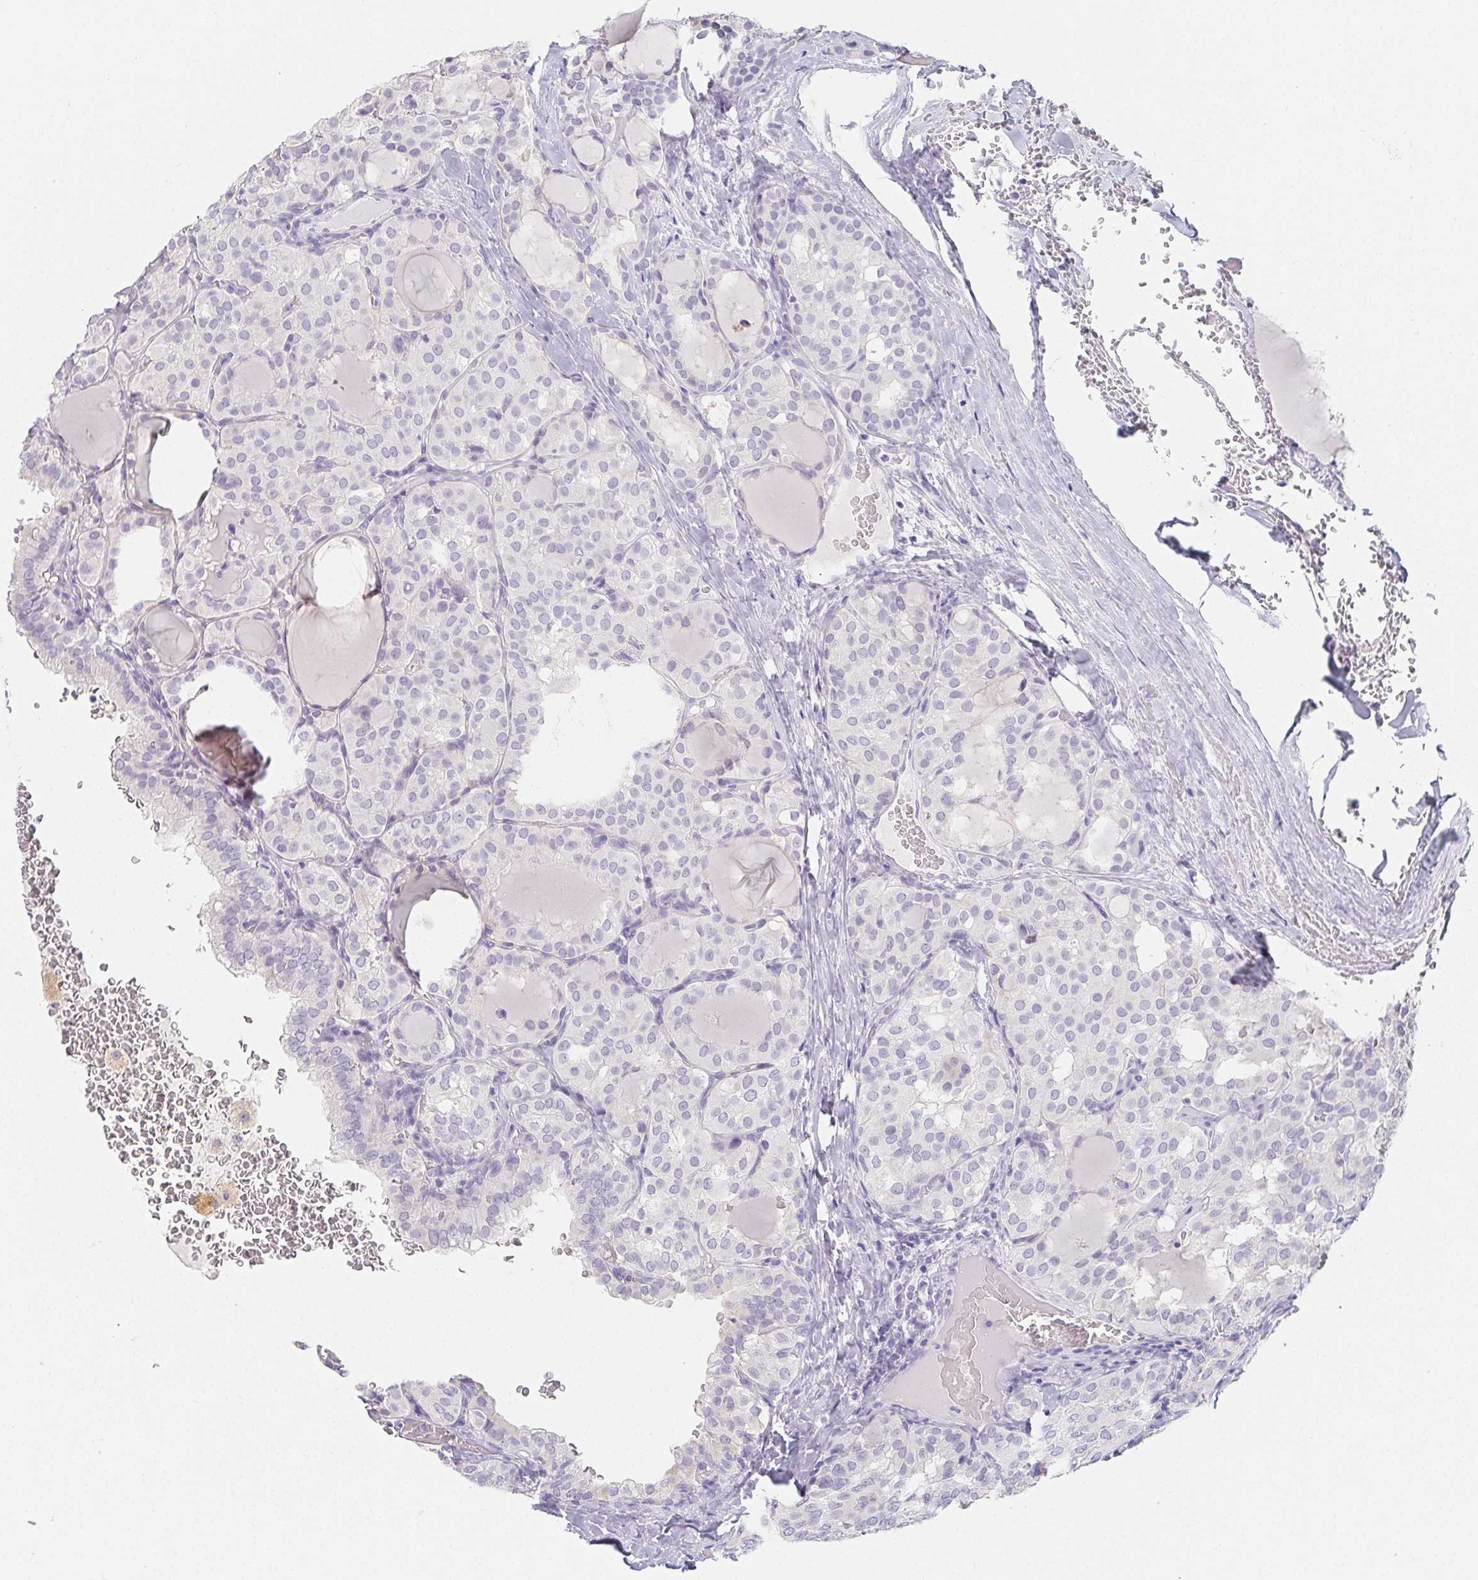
{"staining": {"intensity": "negative", "quantity": "none", "location": "none"}, "tissue": "thyroid cancer", "cell_type": "Tumor cells", "image_type": "cancer", "snomed": [{"axis": "morphology", "description": "Papillary adenocarcinoma, NOS"}, {"axis": "topography", "description": "Thyroid gland"}], "caption": "There is no significant staining in tumor cells of thyroid papillary adenocarcinoma.", "gene": "GLIPR1L1", "patient": {"sex": "male", "age": 20}}